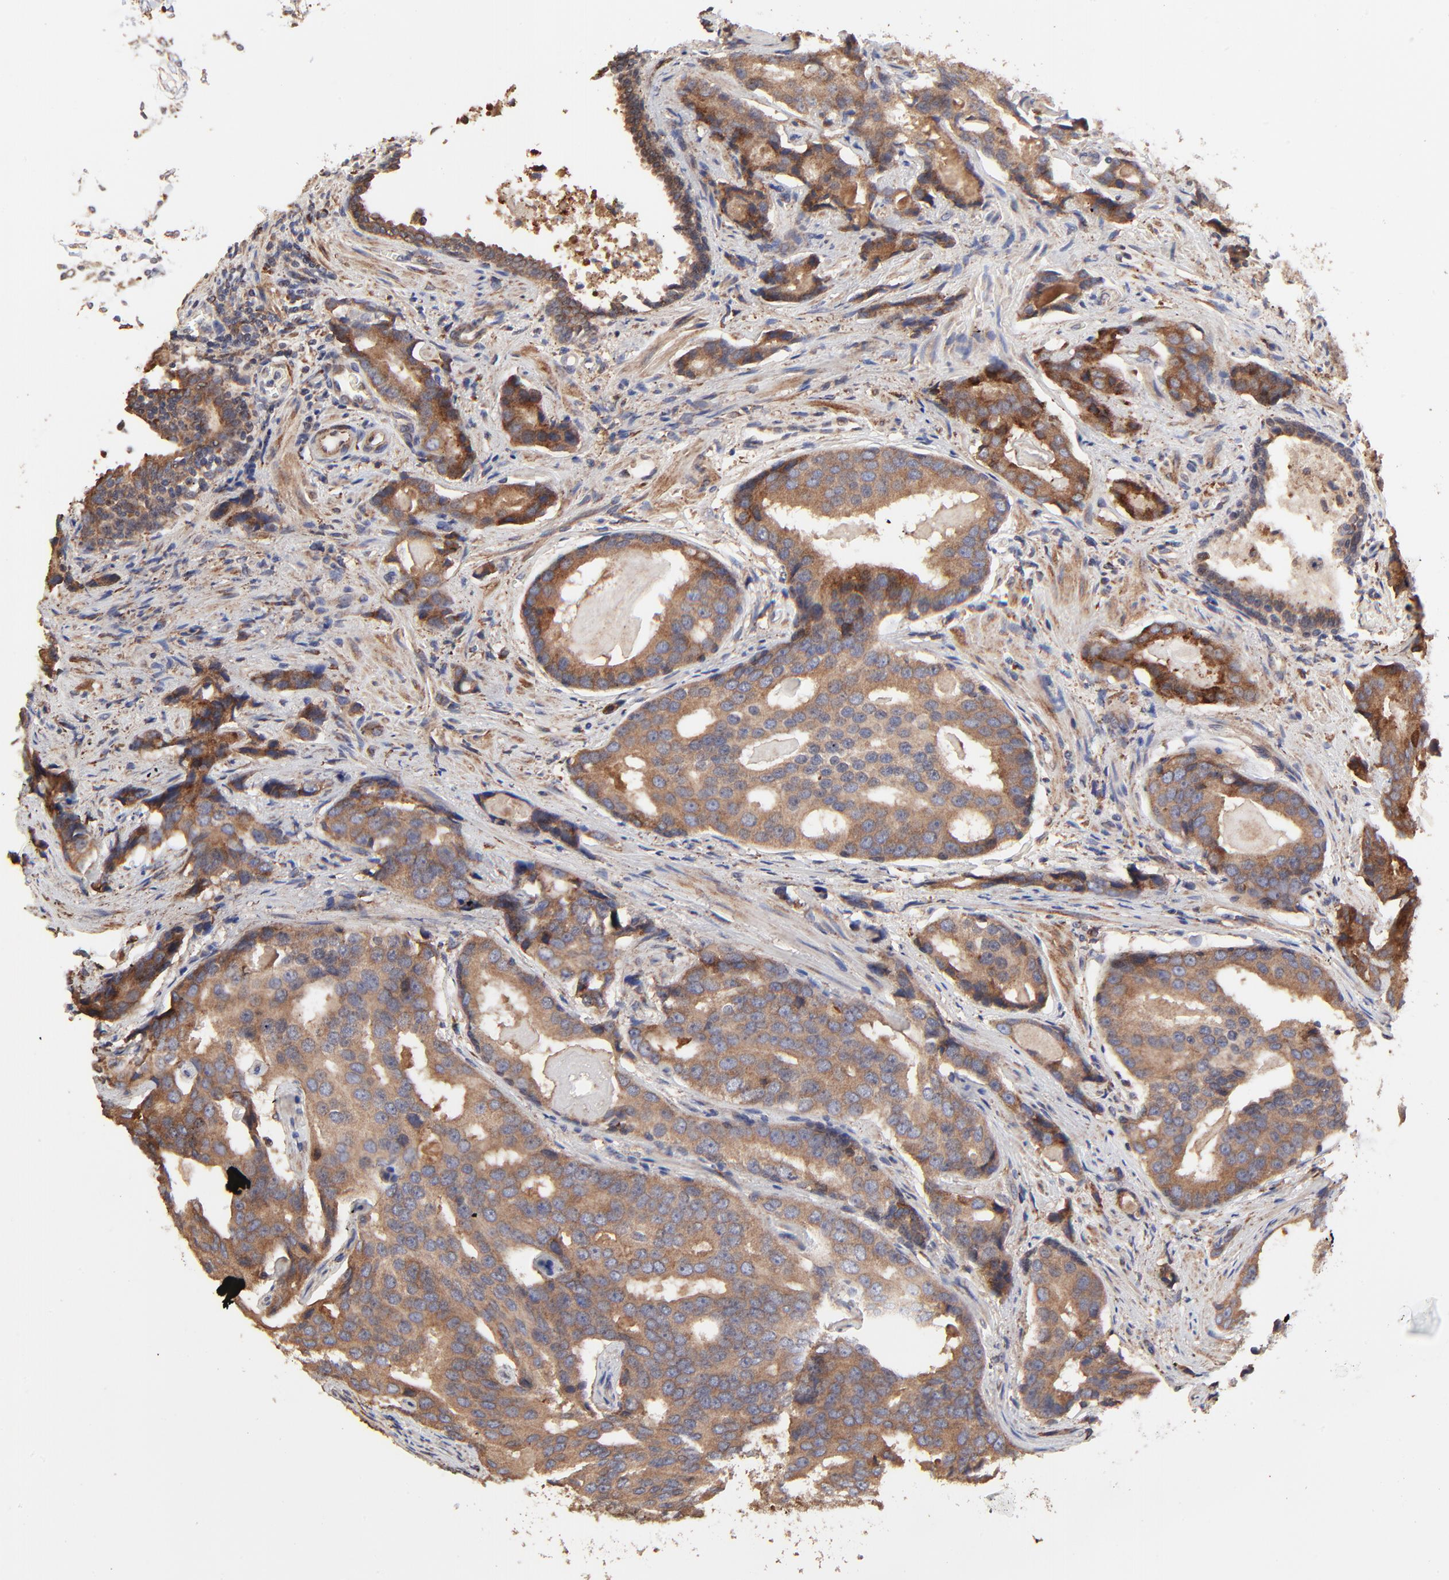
{"staining": {"intensity": "strong", "quantity": ">75%", "location": "cytoplasmic/membranous"}, "tissue": "prostate cancer", "cell_type": "Tumor cells", "image_type": "cancer", "snomed": [{"axis": "morphology", "description": "Adenocarcinoma, High grade"}, {"axis": "topography", "description": "Prostate"}], "caption": "Immunohistochemistry (DAB (3,3'-diaminobenzidine)) staining of human prostate cancer (high-grade adenocarcinoma) shows strong cytoplasmic/membranous protein staining in approximately >75% of tumor cells.", "gene": "ELP2", "patient": {"sex": "male", "age": 58}}